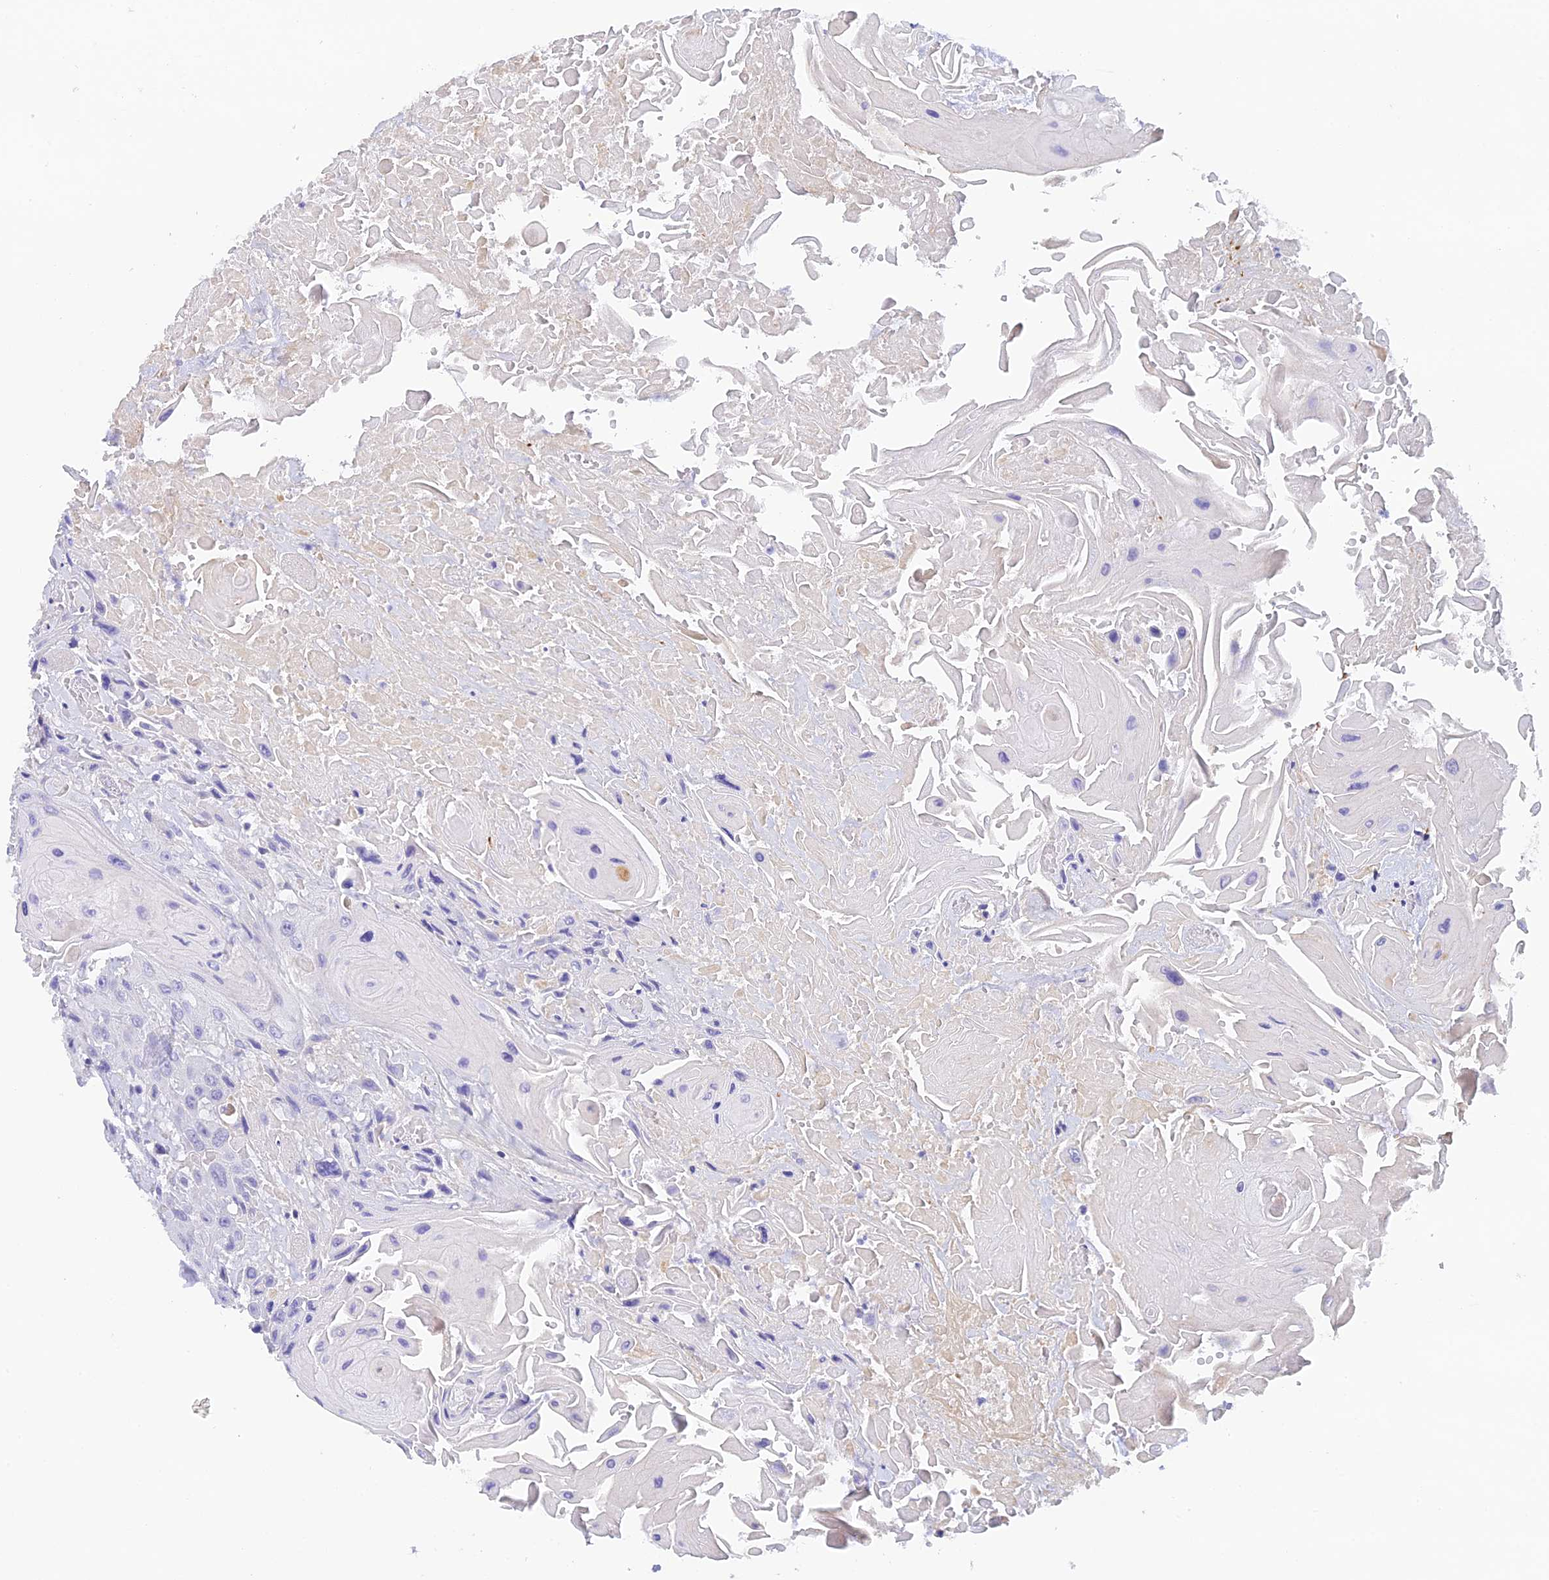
{"staining": {"intensity": "negative", "quantity": "none", "location": "none"}, "tissue": "head and neck cancer", "cell_type": "Tumor cells", "image_type": "cancer", "snomed": [{"axis": "morphology", "description": "Squamous cell carcinoma, NOS"}, {"axis": "topography", "description": "Head-Neck"}], "caption": "The micrograph shows no significant positivity in tumor cells of head and neck cancer (squamous cell carcinoma).", "gene": "C12orf29", "patient": {"sex": "male", "age": 81}}